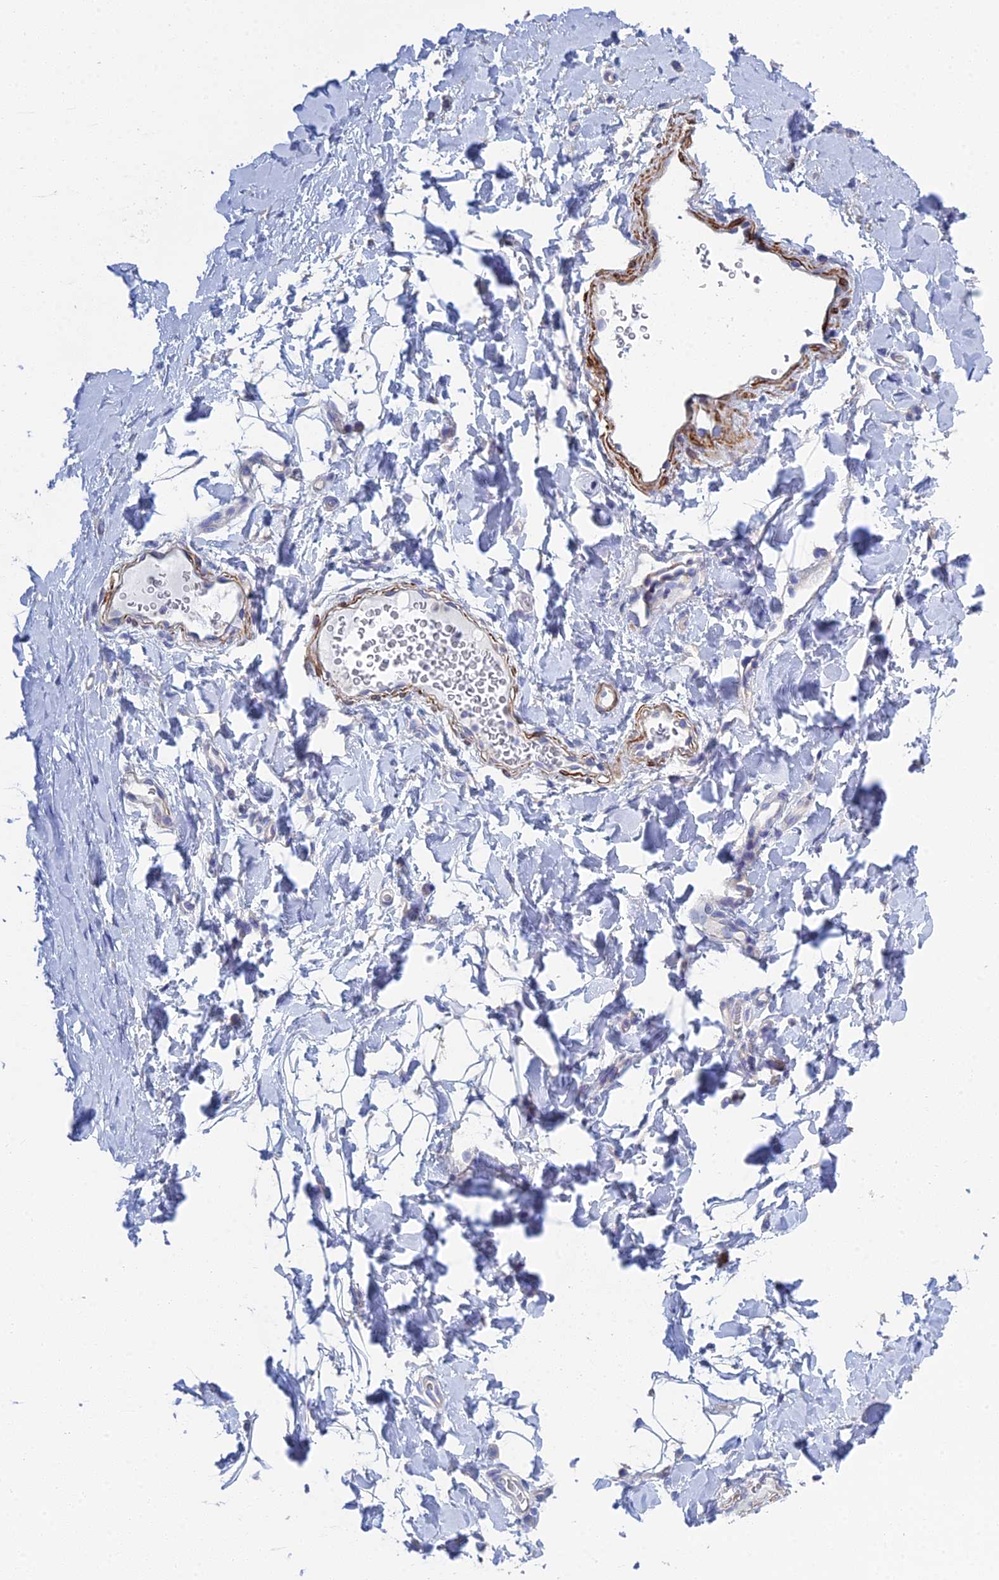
{"staining": {"intensity": "negative", "quantity": "none", "location": "none"}, "tissue": "adipose tissue", "cell_type": "Adipocytes", "image_type": "normal", "snomed": [{"axis": "morphology", "description": "Normal tissue, NOS"}, {"axis": "topography", "description": "Breast"}], "caption": "Immunohistochemical staining of benign human adipose tissue exhibits no significant expression in adipocytes.", "gene": "PCDHA8", "patient": {"sex": "female", "age": 26}}